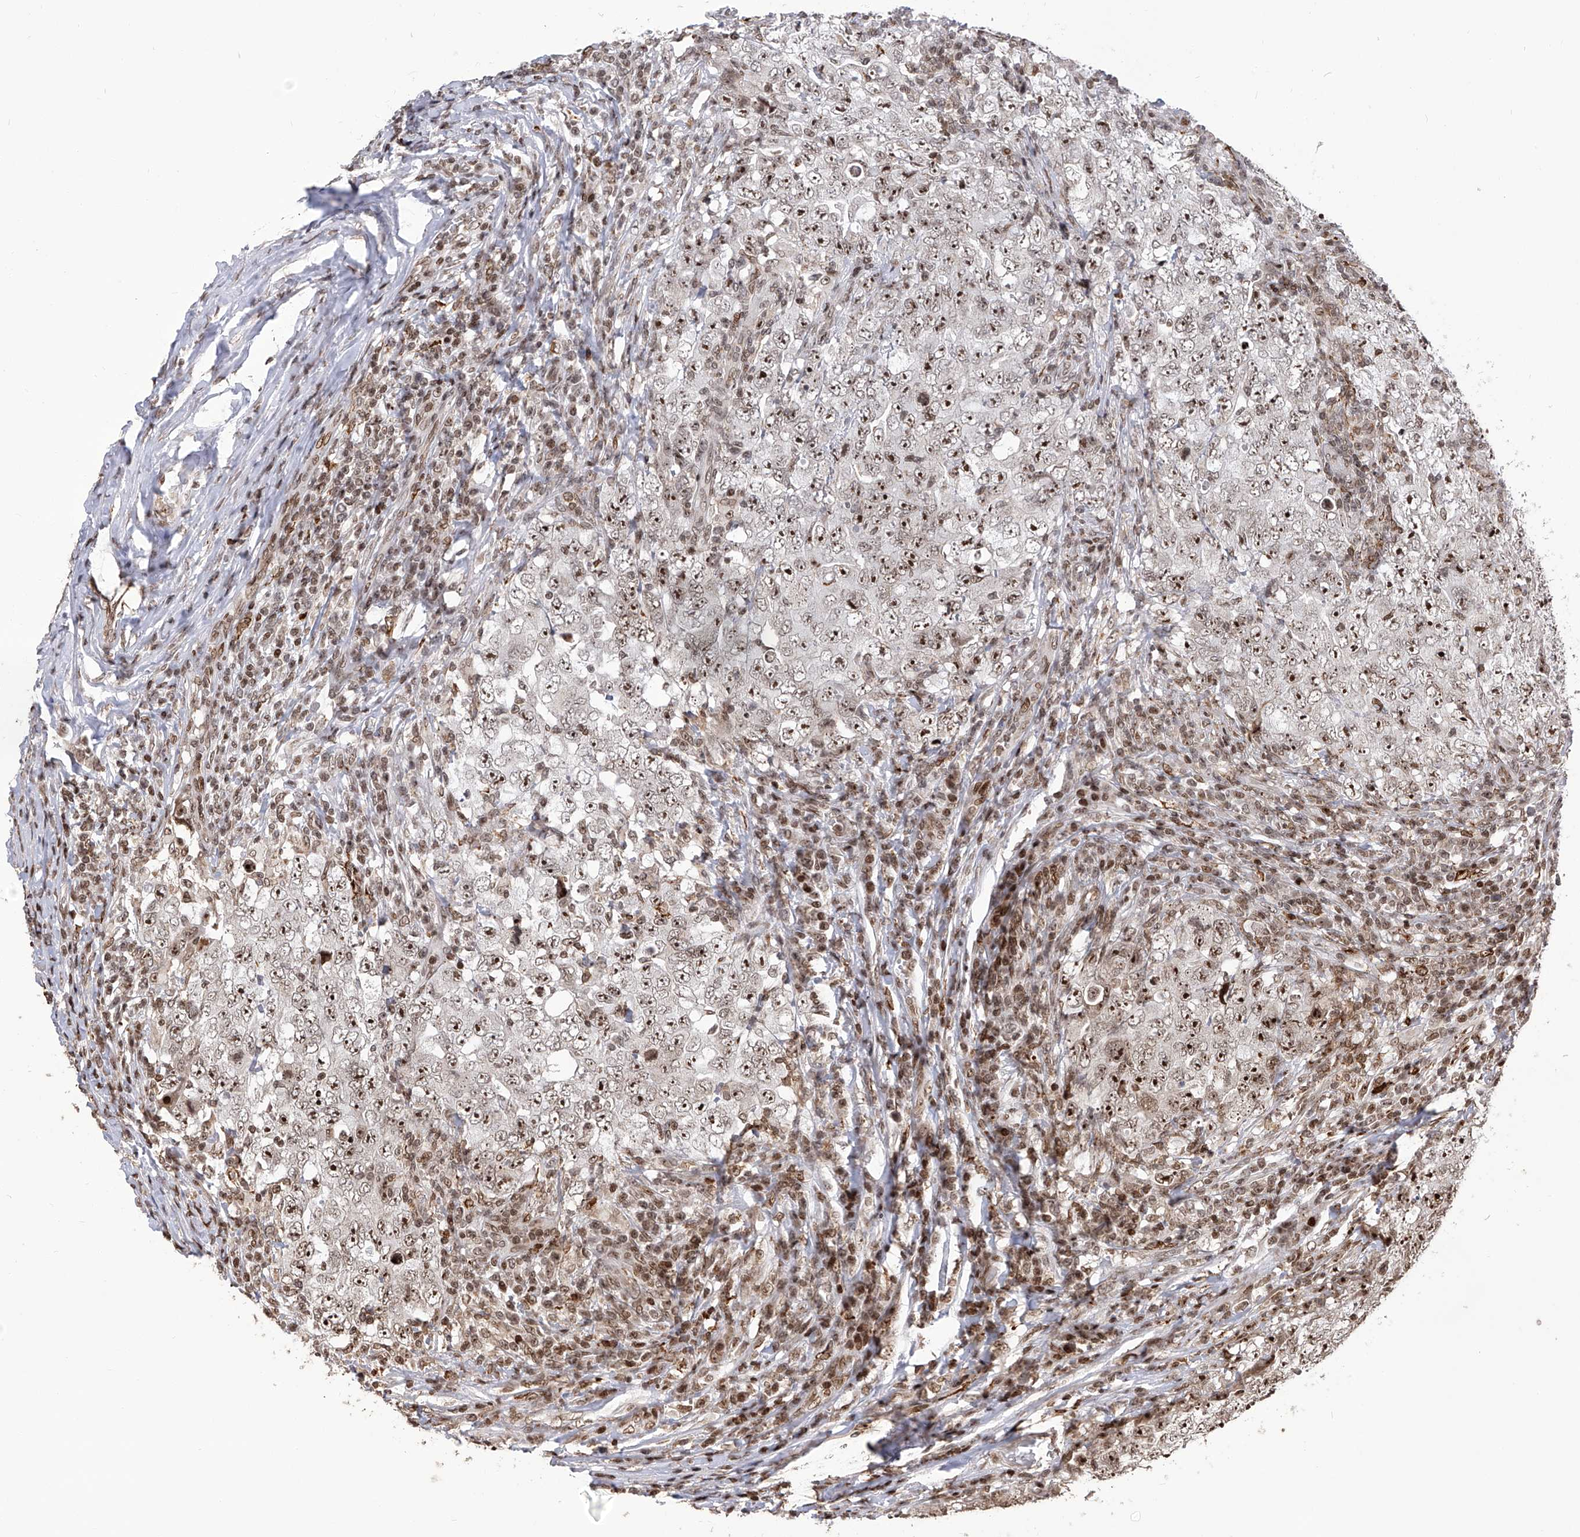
{"staining": {"intensity": "strong", "quantity": ">75%", "location": "nuclear"}, "tissue": "testis cancer", "cell_type": "Tumor cells", "image_type": "cancer", "snomed": [{"axis": "morphology", "description": "Carcinoma, Embryonal, NOS"}, {"axis": "topography", "description": "Testis"}], "caption": "The immunohistochemical stain highlights strong nuclear staining in tumor cells of embryonal carcinoma (testis) tissue.", "gene": "PAK1IP1", "patient": {"sex": "male", "age": 26}}